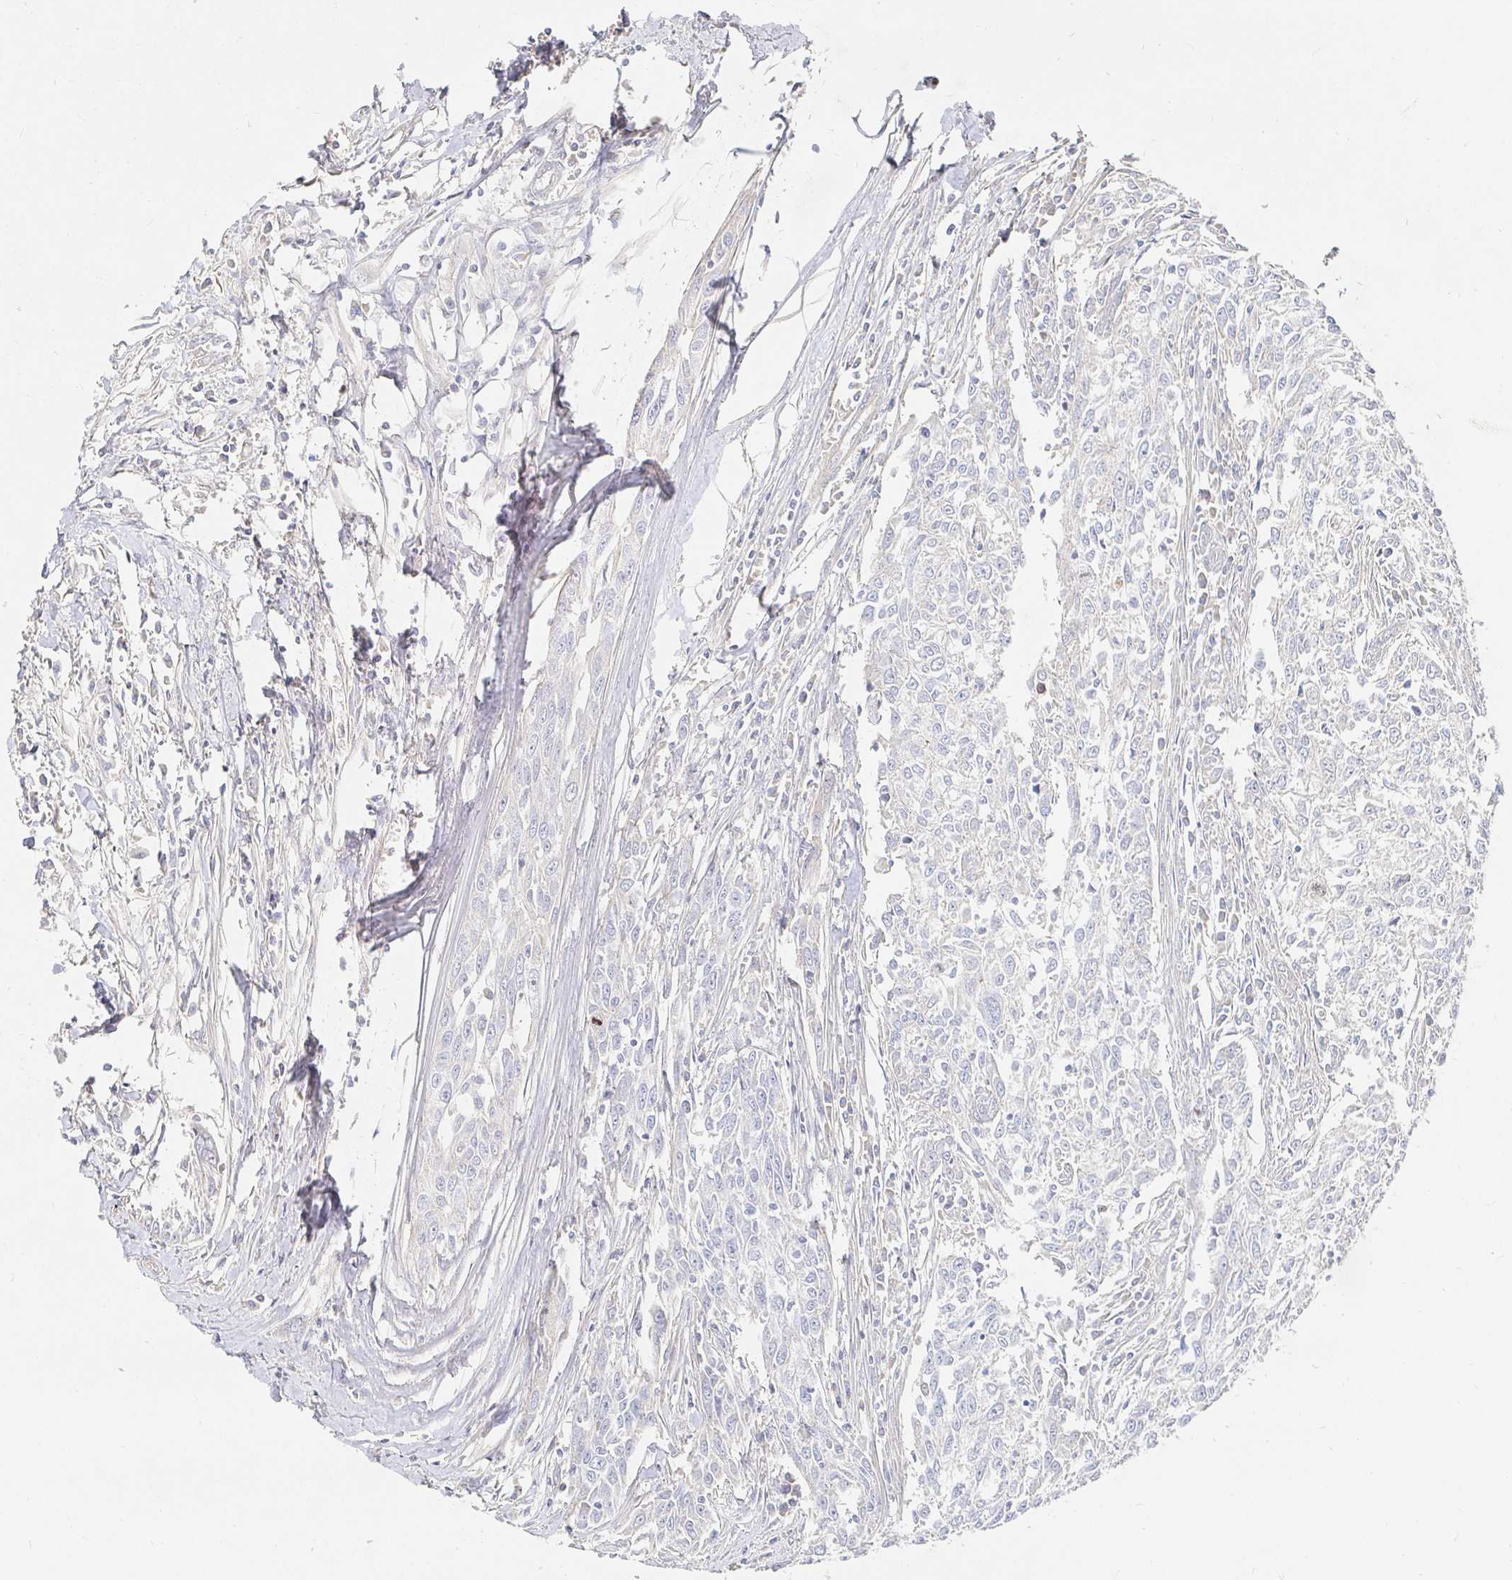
{"staining": {"intensity": "negative", "quantity": "none", "location": "none"}, "tissue": "breast cancer", "cell_type": "Tumor cells", "image_type": "cancer", "snomed": [{"axis": "morphology", "description": "Duct carcinoma"}, {"axis": "topography", "description": "Breast"}], "caption": "There is no significant staining in tumor cells of breast cancer (invasive ductal carcinoma).", "gene": "NME9", "patient": {"sex": "female", "age": 50}}